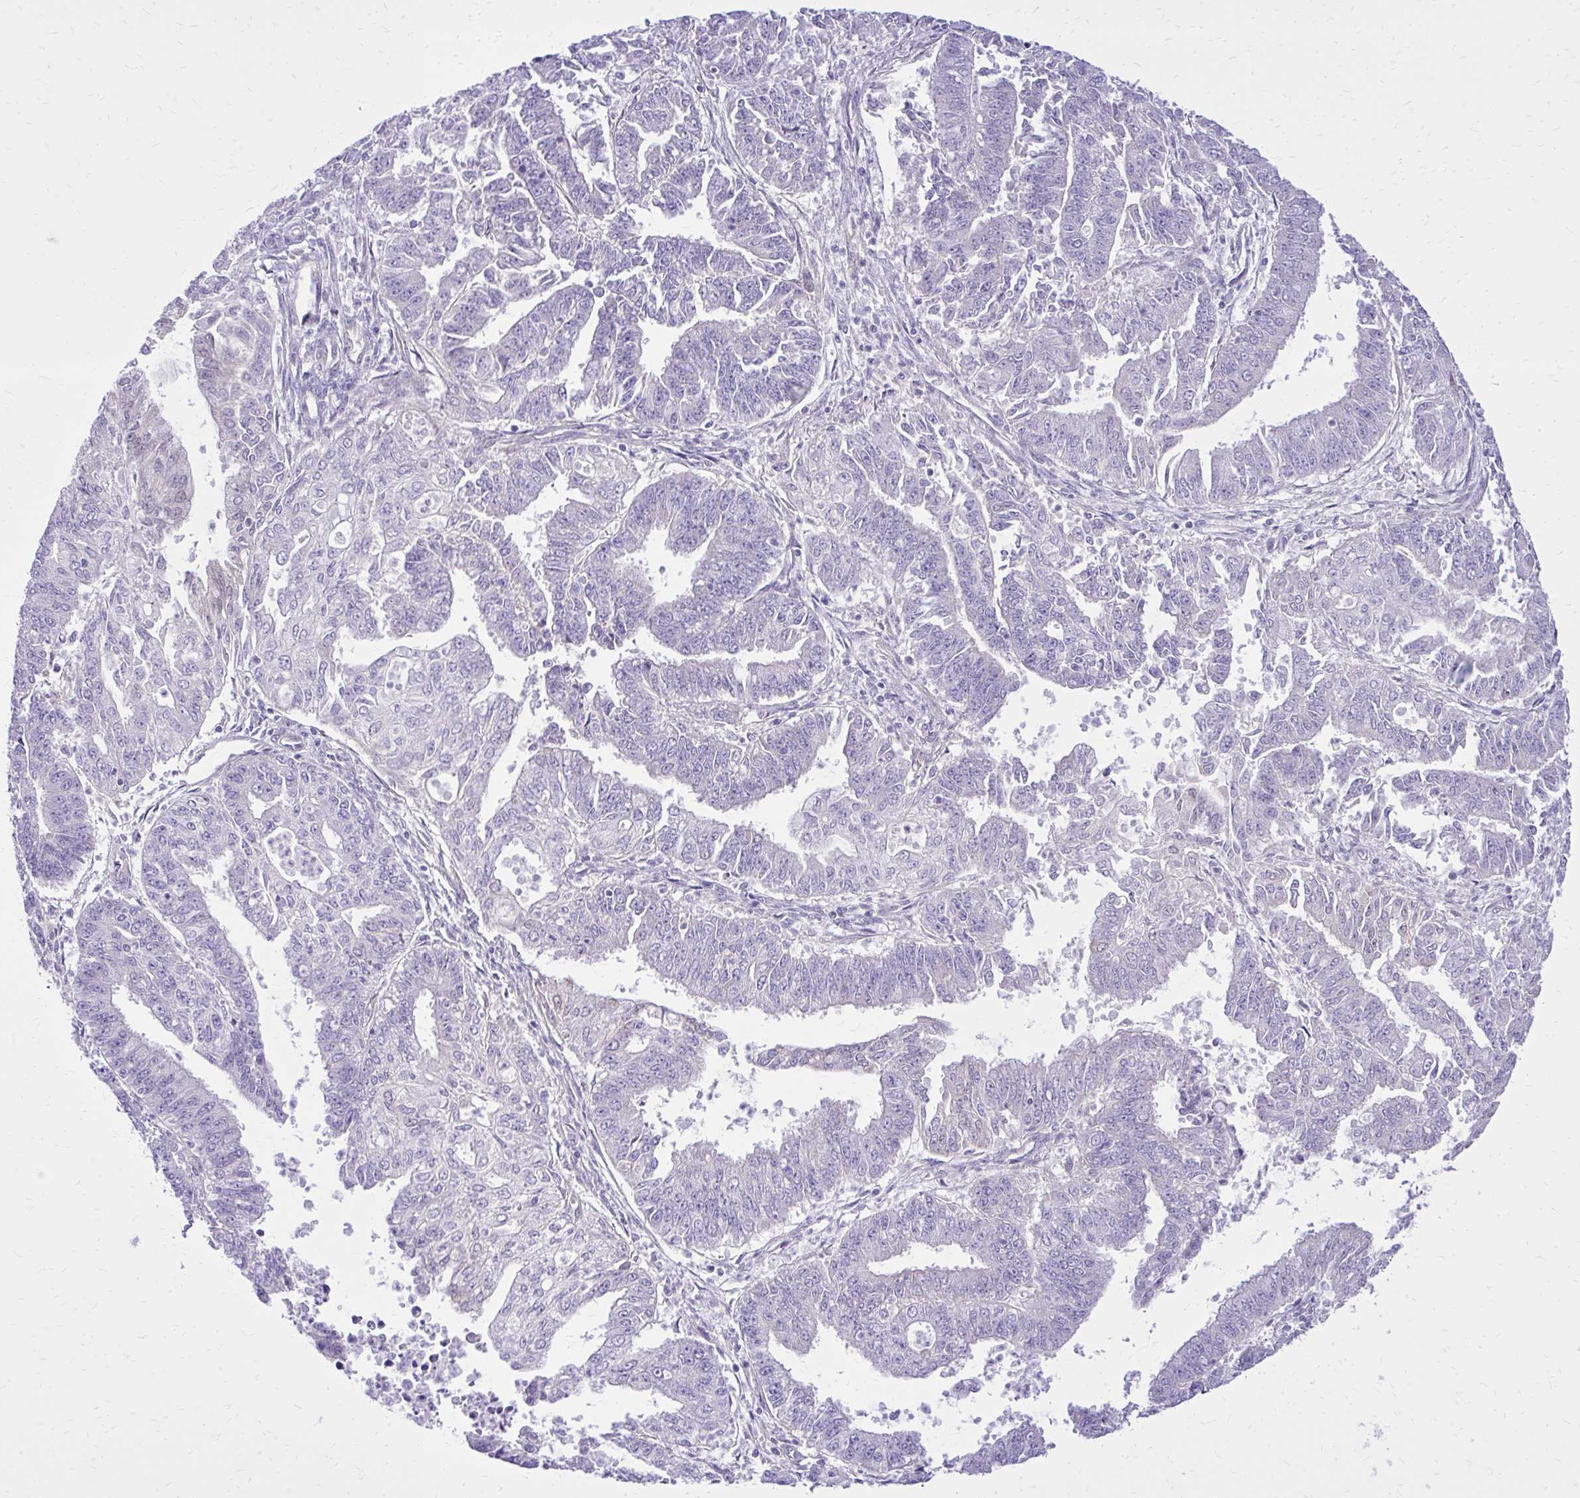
{"staining": {"intensity": "negative", "quantity": "none", "location": "none"}, "tissue": "endometrial cancer", "cell_type": "Tumor cells", "image_type": "cancer", "snomed": [{"axis": "morphology", "description": "Adenocarcinoma, NOS"}, {"axis": "topography", "description": "Endometrium"}], "caption": "Immunohistochemistry (IHC) image of human endometrial cancer (adenocarcinoma) stained for a protein (brown), which demonstrates no expression in tumor cells.", "gene": "NNMT", "patient": {"sex": "female", "age": 73}}